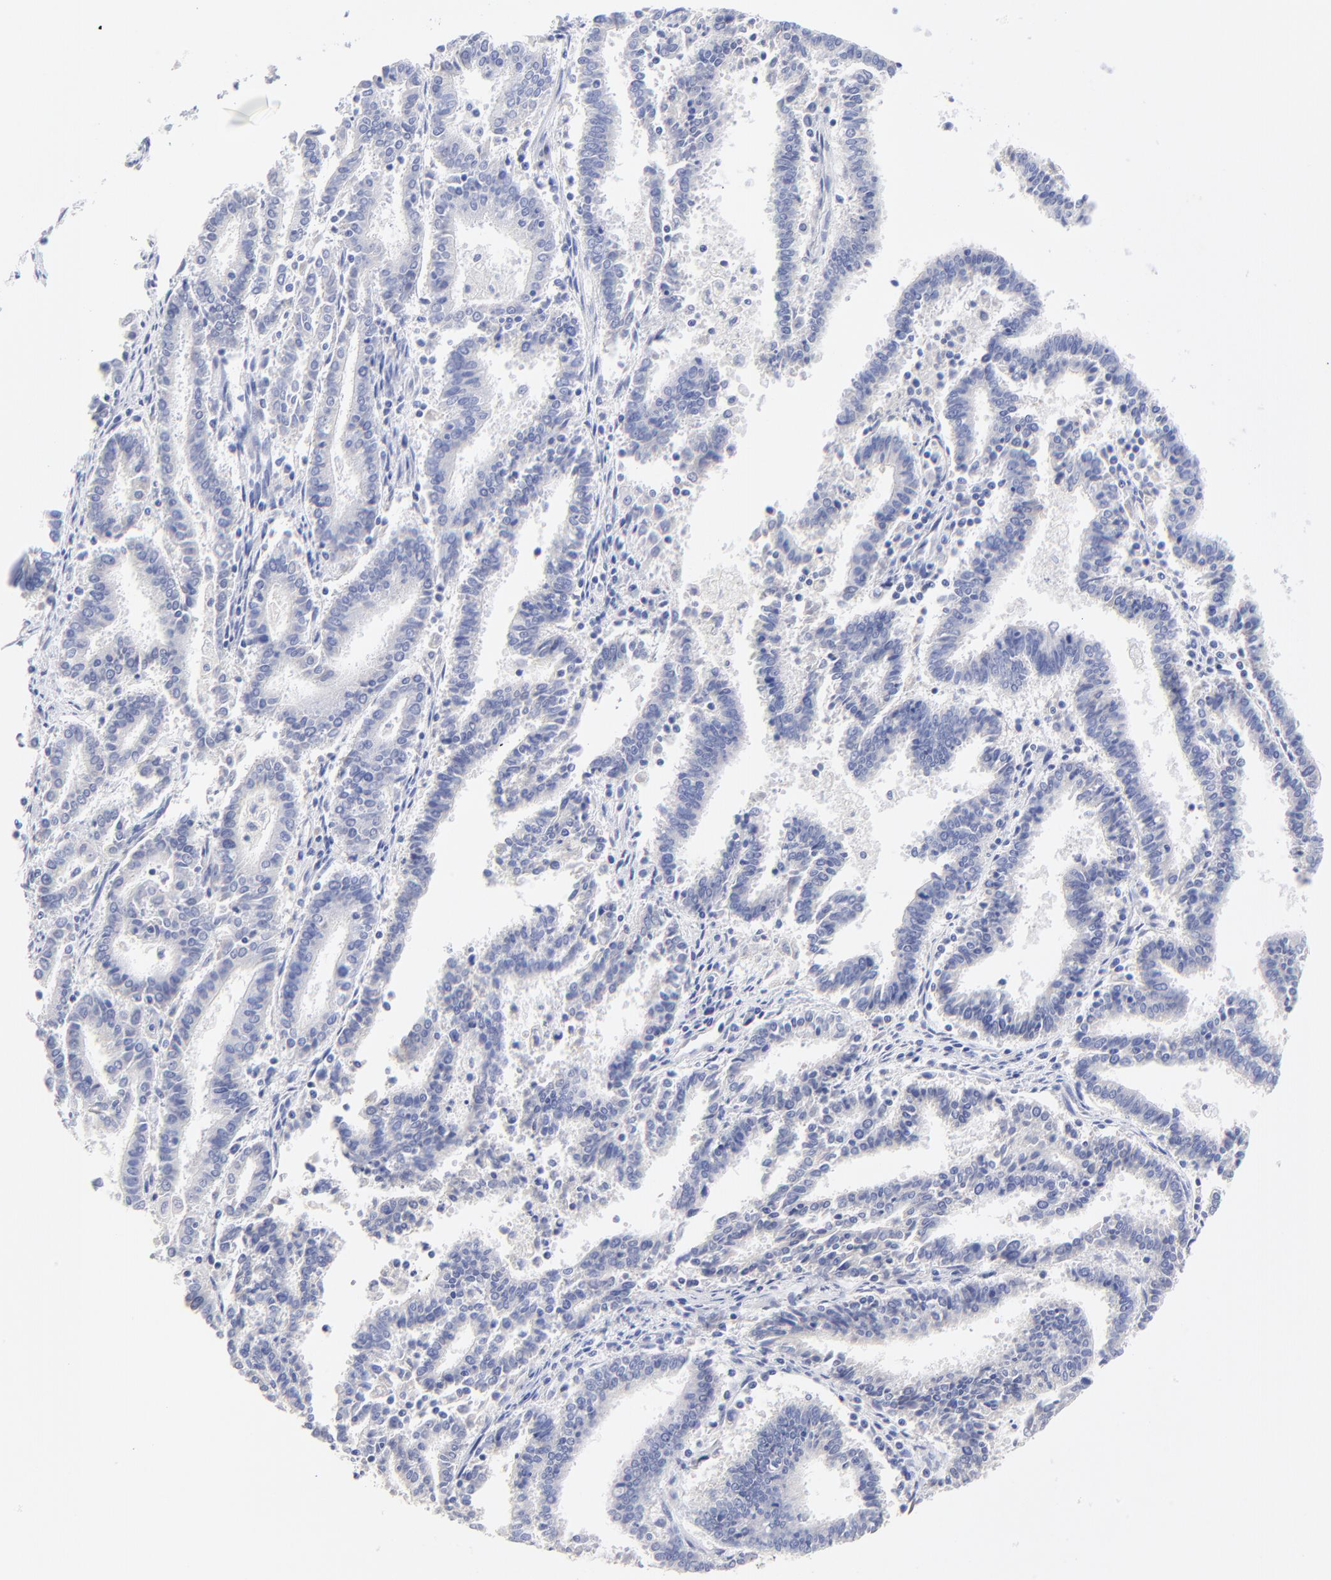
{"staining": {"intensity": "negative", "quantity": "none", "location": "none"}, "tissue": "endometrial cancer", "cell_type": "Tumor cells", "image_type": "cancer", "snomed": [{"axis": "morphology", "description": "Adenocarcinoma, NOS"}, {"axis": "topography", "description": "Uterus"}], "caption": "A high-resolution histopathology image shows IHC staining of endometrial cancer (adenocarcinoma), which shows no significant staining in tumor cells.", "gene": "SULT4A1", "patient": {"sex": "female", "age": 83}}